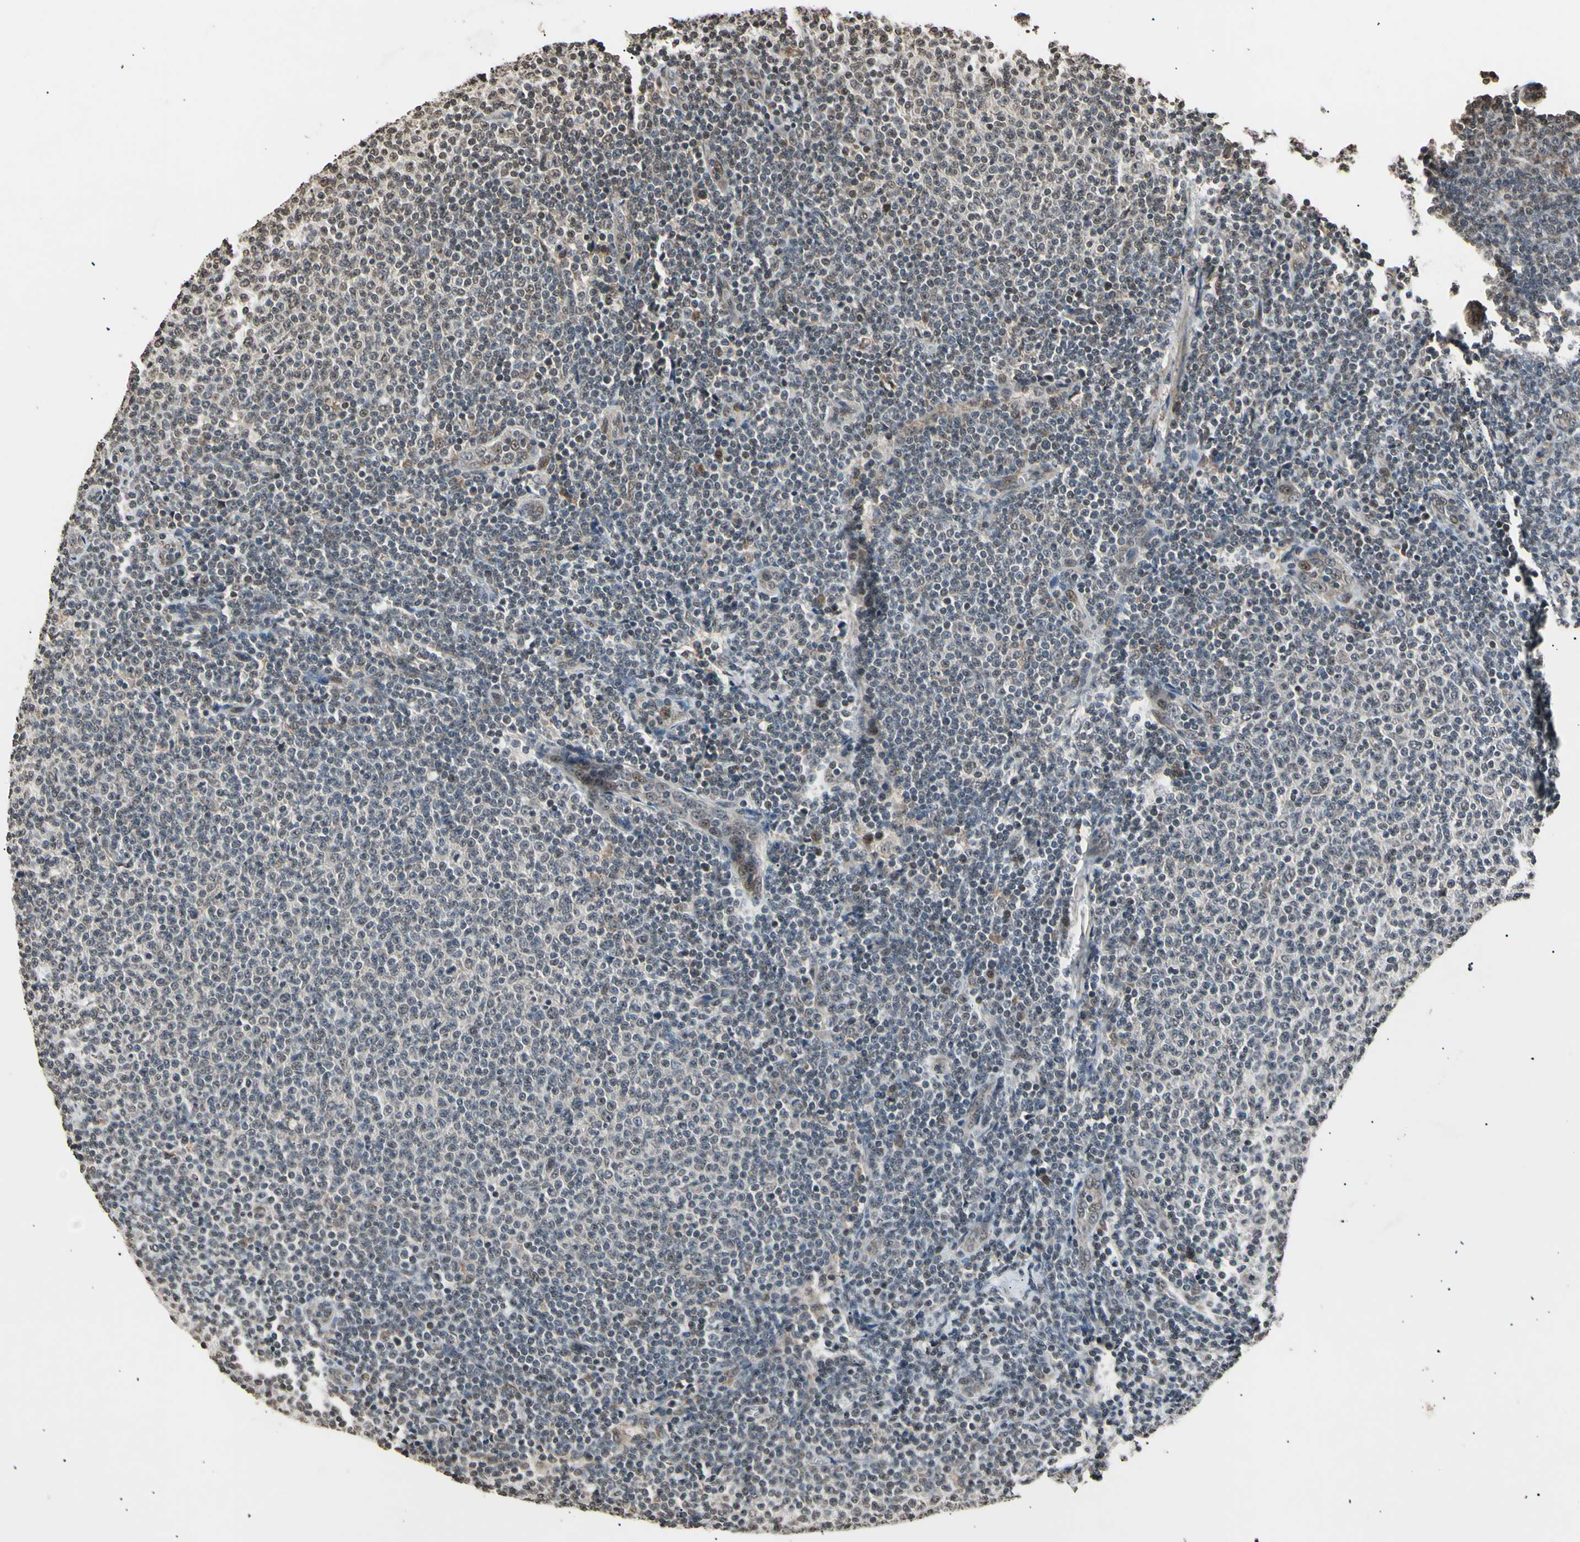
{"staining": {"intensity": "weak", "quantity": "25%-75%", "location": "nuclear"}, "tissue": "lymphoma", "cell_type": "Tumor cells", "image_type": "cancer", "snomed": [{"axis": "morphology", "description": "Malignant lymphoma, non-Hodgkin's type, Low grade"}, {"axis": "topography", "description": "Lymph node"}], "caption": "Lymphoma stained with a protein marker displays weak staining in tumor cells.", "gene": "ANAPC7", "patient": {"sex": "male", "age": 66}}